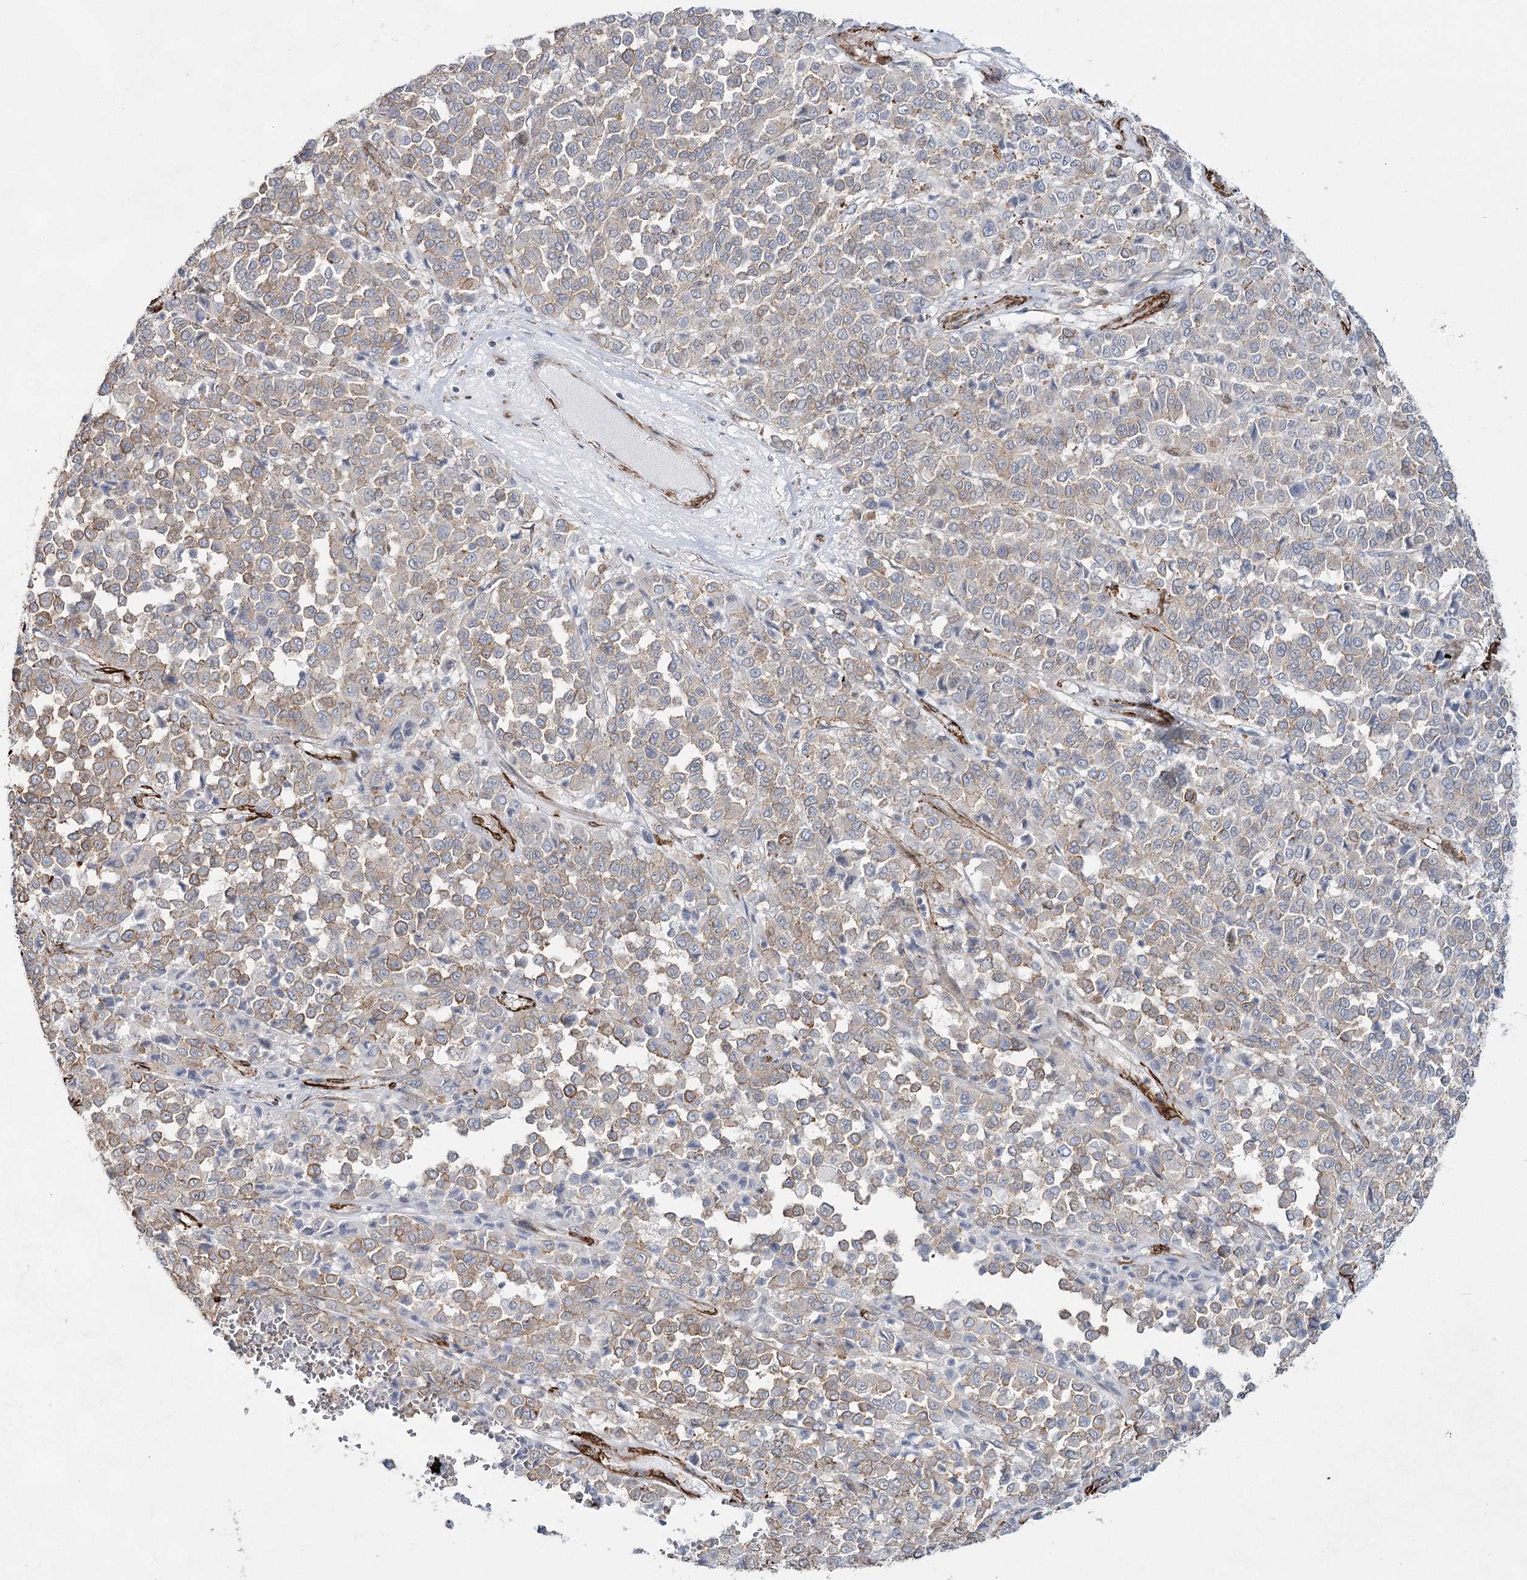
{"staining": {"intensity": "weak", "quantity": "25%-75%", "location": "cytoplasmic/membranous"}, "tissue": "melanoma", "cell_type": "Tumor cells", "image_type": "cancer", "snomed": [{"axis": "morphology", "description": "Malignant melanoma, Metastatic site"}, {"axis": "topography", "description": "Pancreas"}], "caption": "Immunohistochemical staining of human malignant melanoma (metastatic site) reveals low levels of weak cytoplasmic/membranous protein expression in approximately 25%-75% of tumor cells.", "gene": "CWF19L1", "patient": {"sex": "female", "age": 30}}